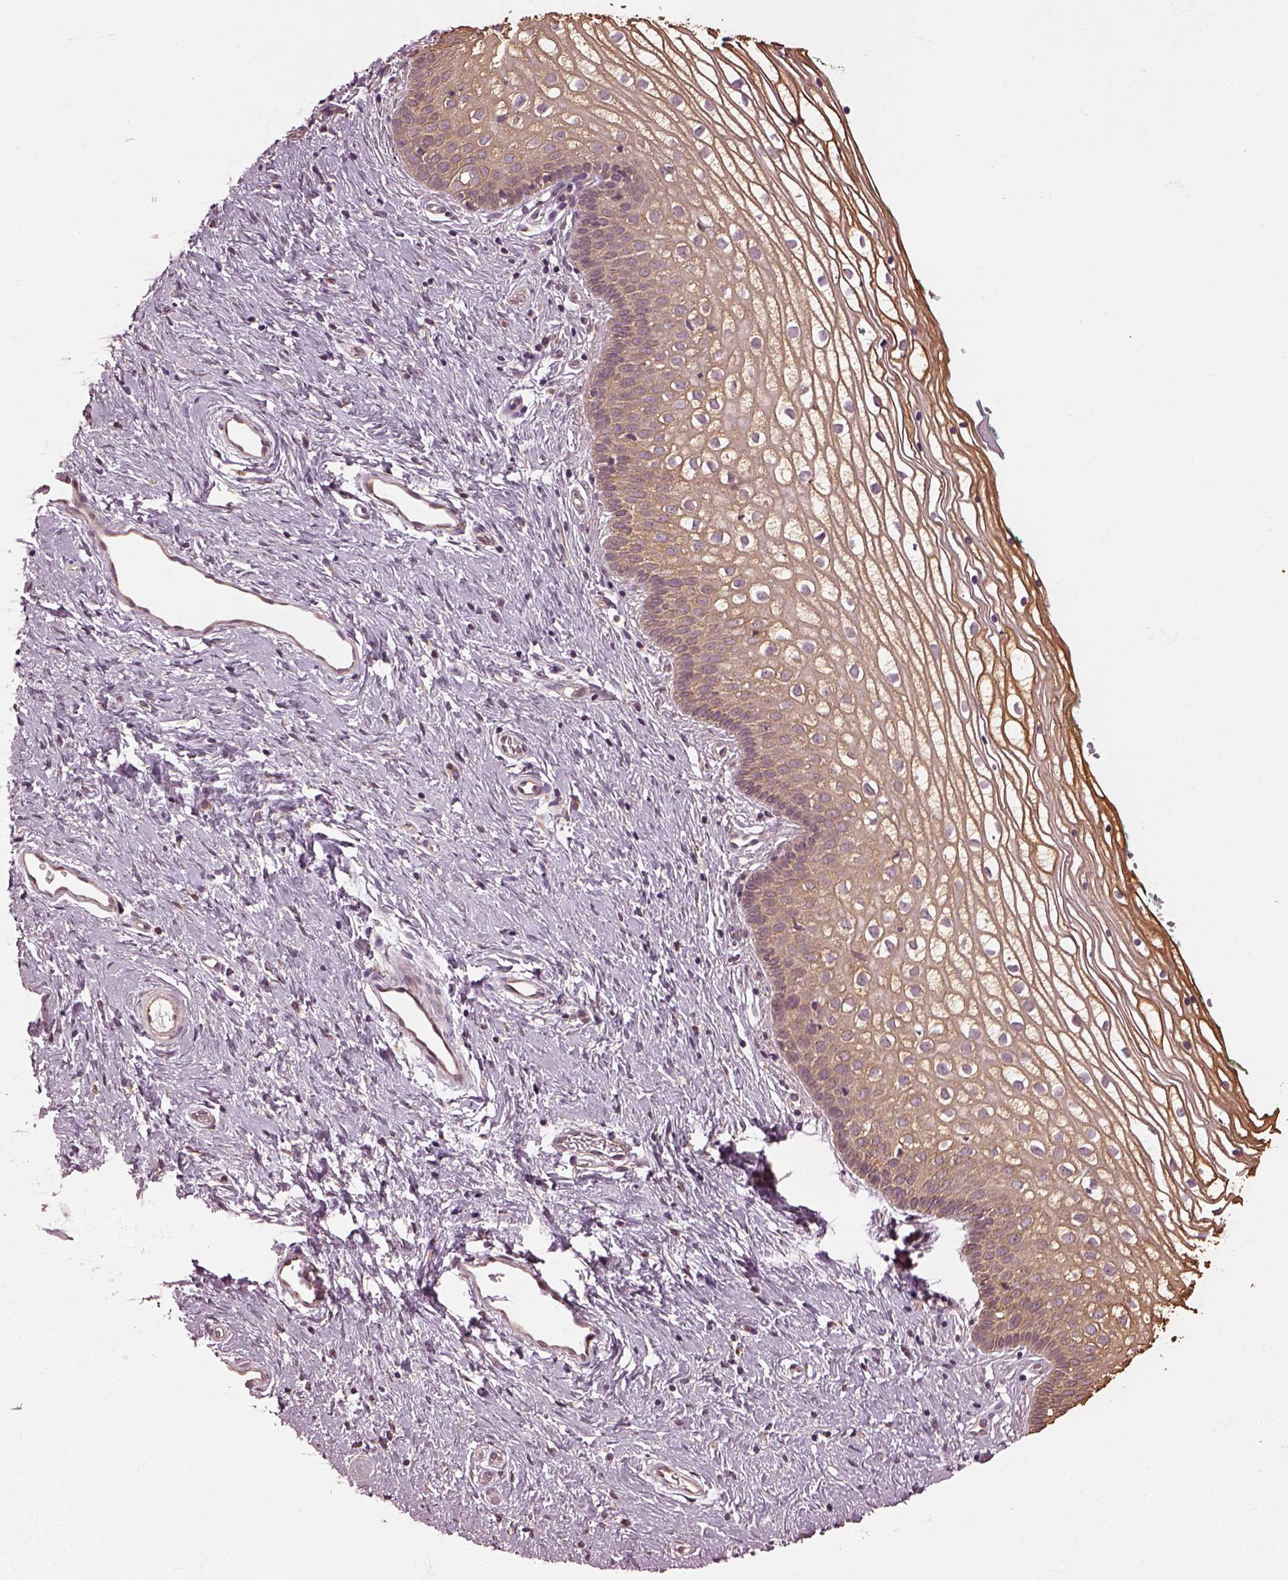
{"staining": {"intensity": "weak", "quantity": "25%-75%", "location": "cytoplasmic/membranous"}, "tissue": "vagina", "cell_type": "Squamous epithelial cells", "image_type": "normal", "snomed": [{"axis": "morphology", "description": "Normal tissue, NOS"}, {"axis": "topography", "description": "Vagina"}], "caption": "Protein staining reveals weak cytoplasmic/membranous positivity in approximately 25%-75% of squamous epithelial cells in normal vagina.", "gene": "RUFY3", "patient": {"sex": "female", "age": 36}}